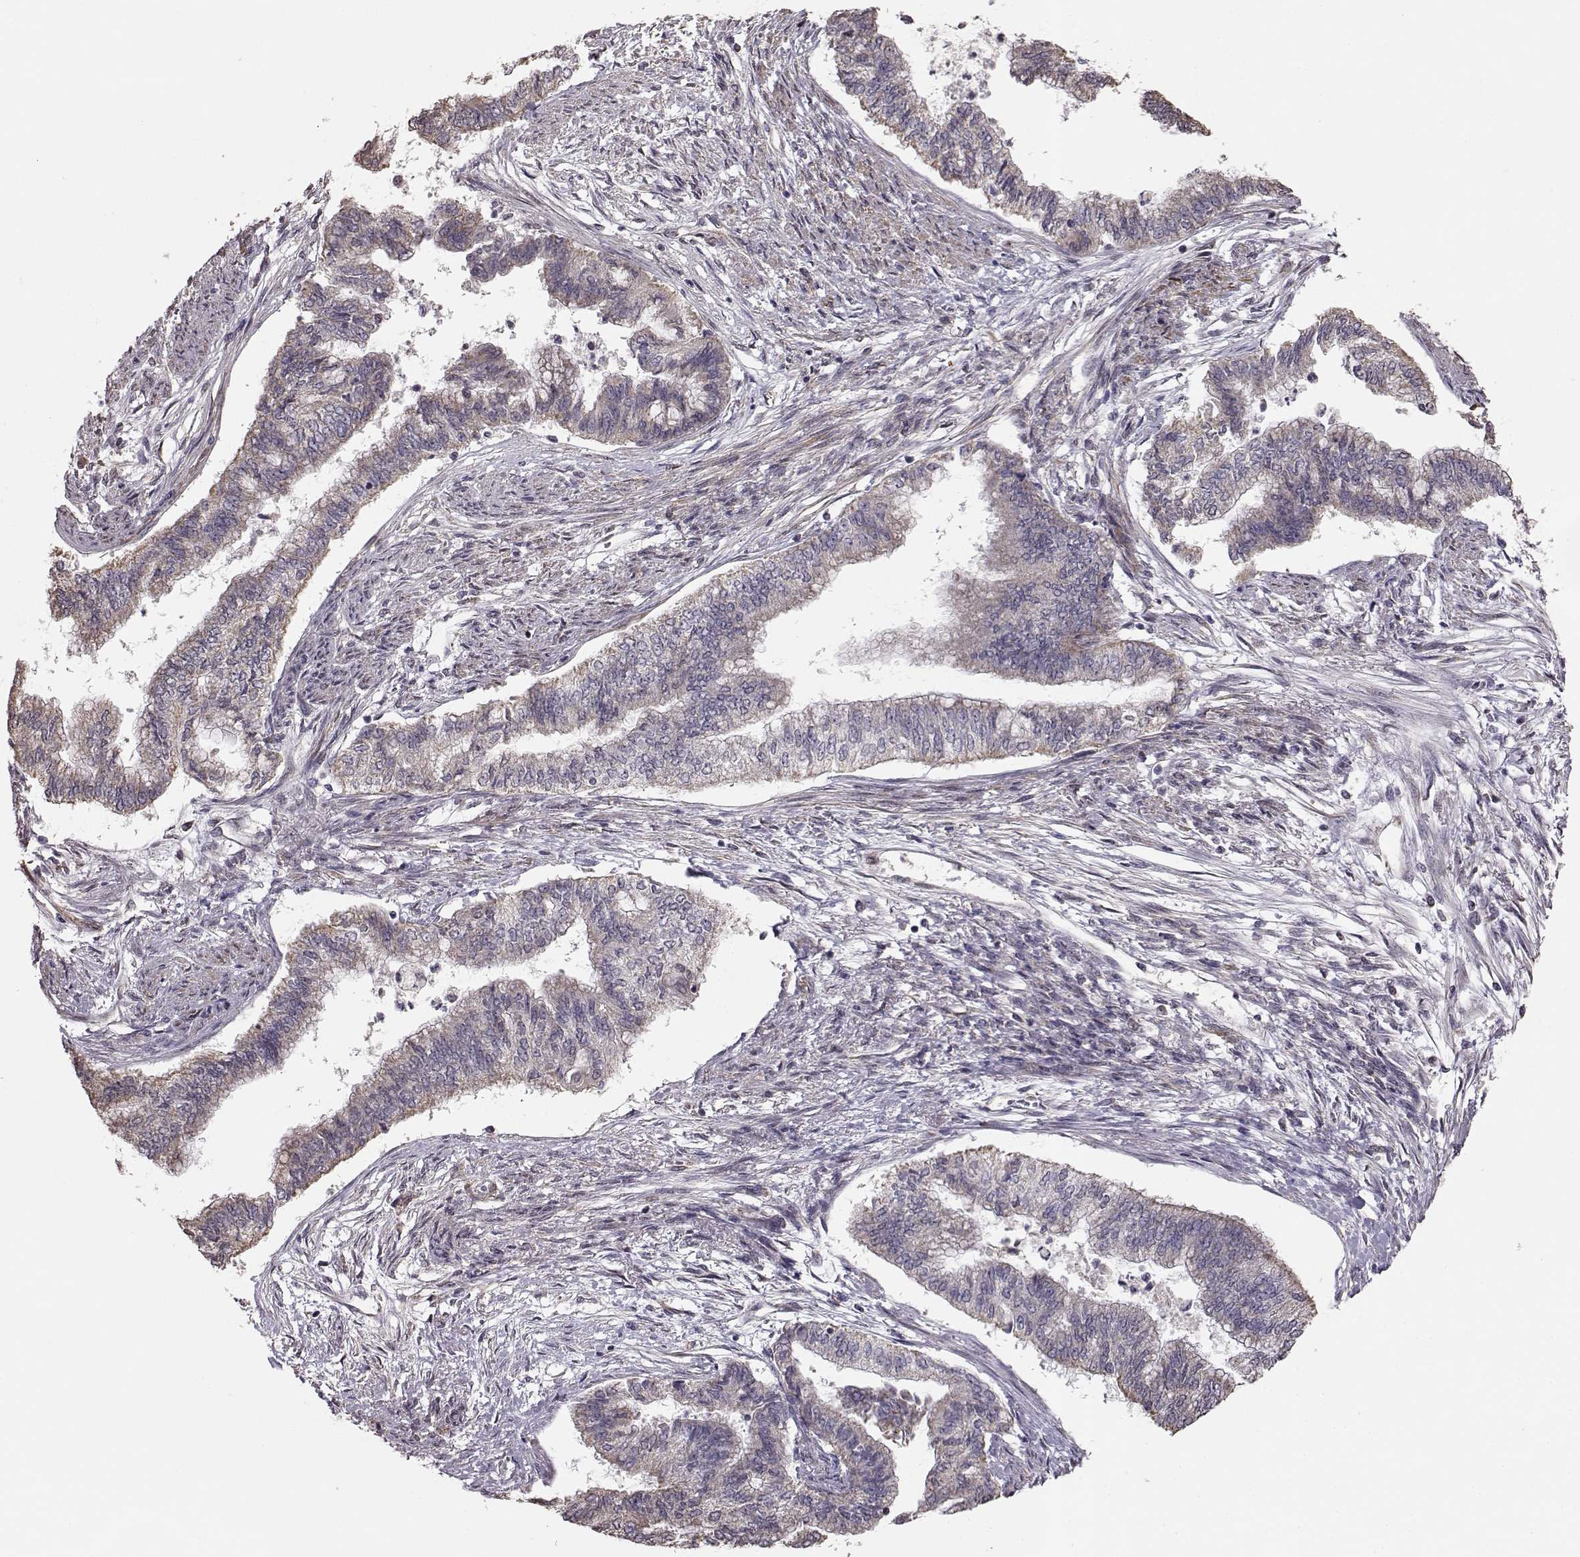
{"staining": {"intensity": "negative", "quantity": "none", "location": "none"}, "tissue": "endometrial cancer", "cell_type": "Tumor cells", "image_type": "cancer", "snomed": [{"axis": "morphology", "description": "Adenocarcinoma, NOS"}, {"axis": "topography", "description": "Endometrium"}], "caption": "Immunohistochemical staining of human endometrial cancer (adenocarcinoma) demonstrates no significant expression in tumor cells.", "gene": "BACH2", "patient": {"sex": "female", "age": 65}}